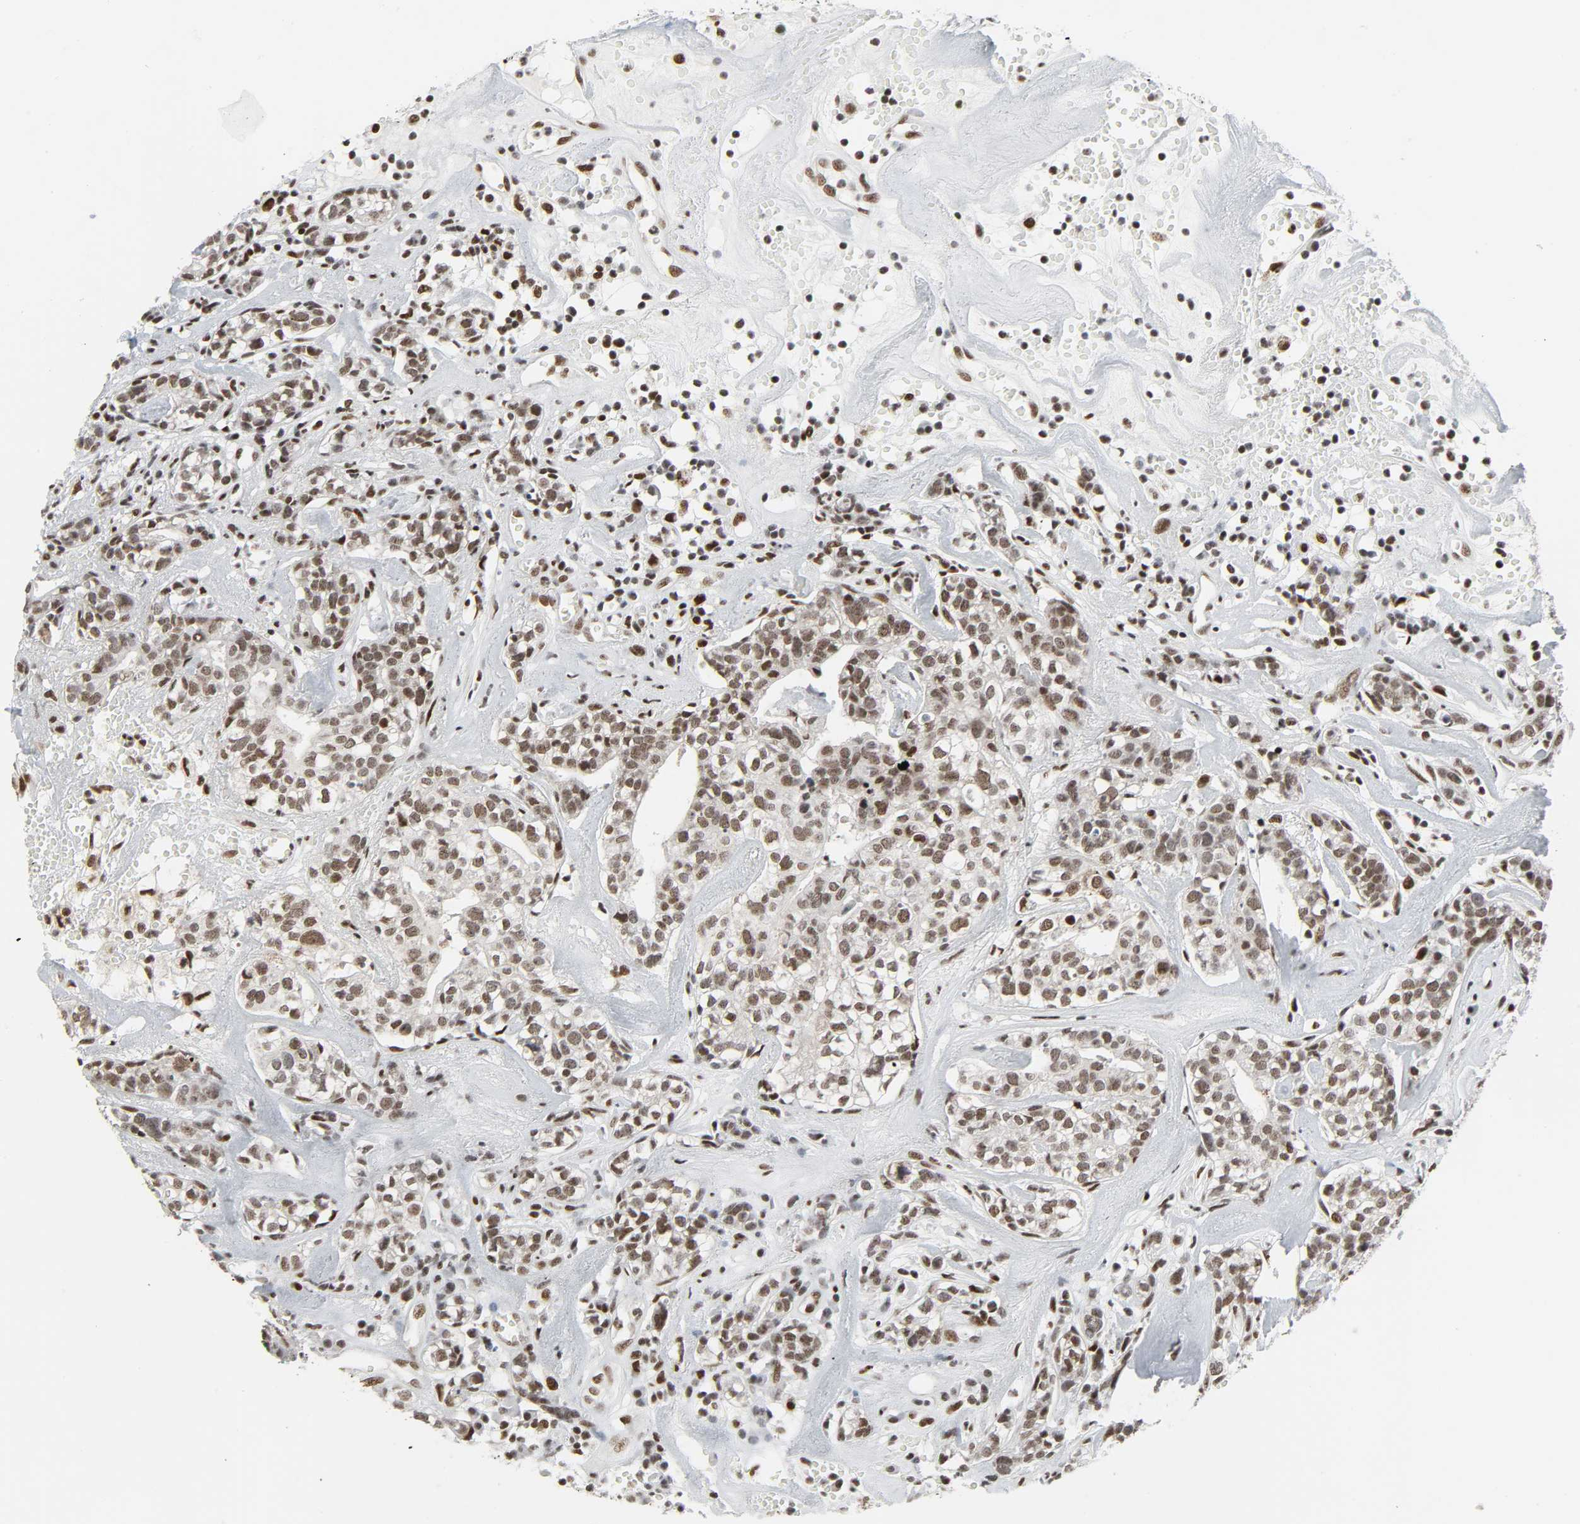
{"staining": {"intensity": "moderate", "quantity": ">75%", "location": "nuclear"}, "tissue": "head and neck cancer", "cell_type": "Tumor cells", "image_type": "cancer", "snomed": [{"axis": "morphology", "description": "Adenocarcinoma, NOS"}, {"axis": "topography", "description": "Salivary gland"}, {"axis": "topography", "description": "Head-Neck"}], "caption": "Human head and neck cancer (adenocarcinoma) stained for a protein (brown) reveals moderate nuclear positive staining in approximately >75% of tumor cells.", "gene": "CDK7", "patient": {"sex": "female", "age": 65}}